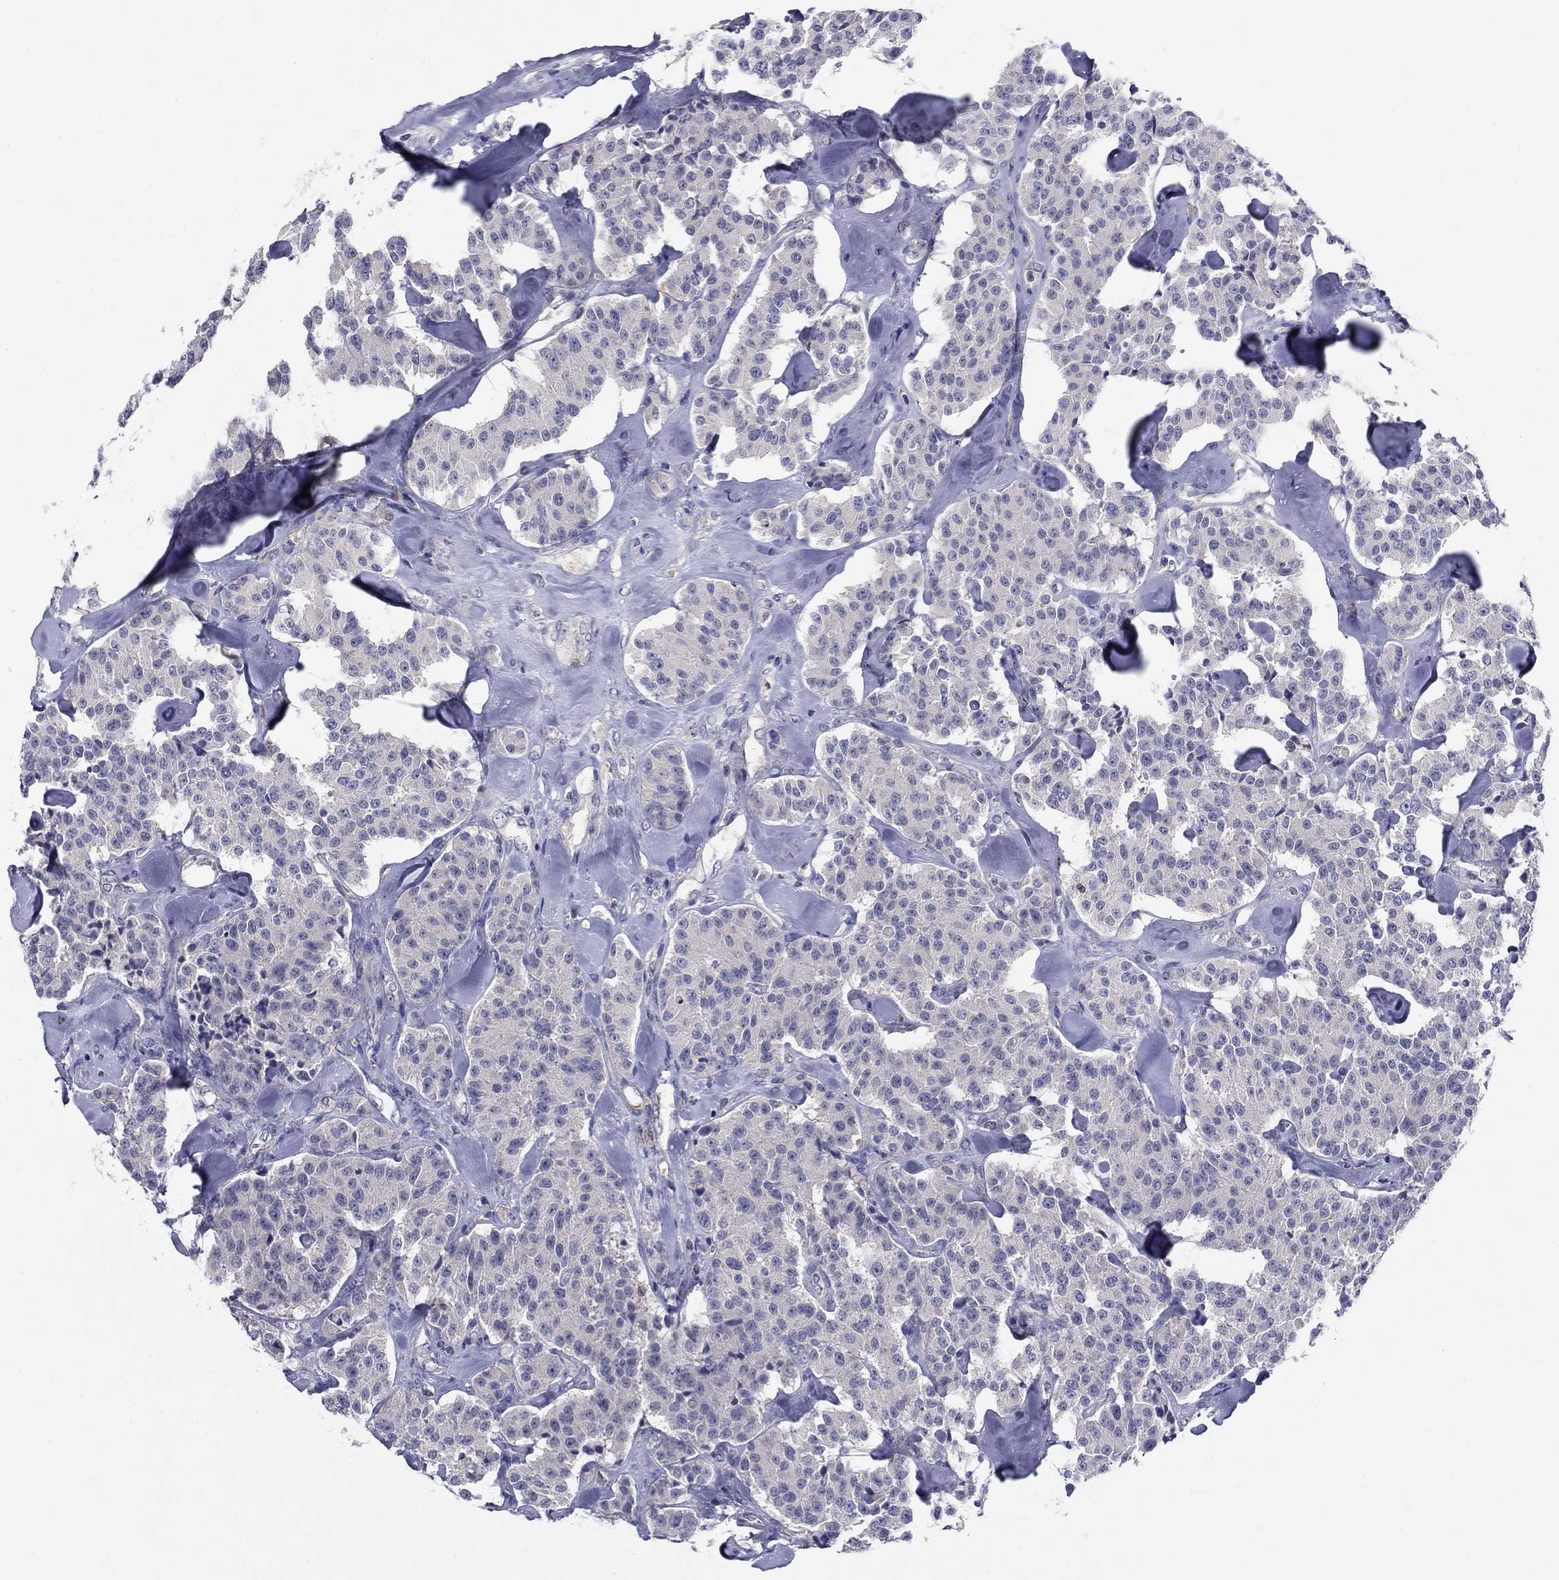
{"staining": {"intensity": "negative", "quantity": "none", "location": "none"}, "tissue": "carcinoid", "cell_type": "Tumor cells", "image_type": "cancer", "snomed": [{"axis": "morphology", "description": "Carcinoid, malignant, NOS"}, {"axis": "topography", "description": "Pancreas"}], "caption": "Image shows no protein positivity in tumor cells of carcinoid tissue.", "gene": "POU2F2", "patient": {"sex": "male", "age": 41}}